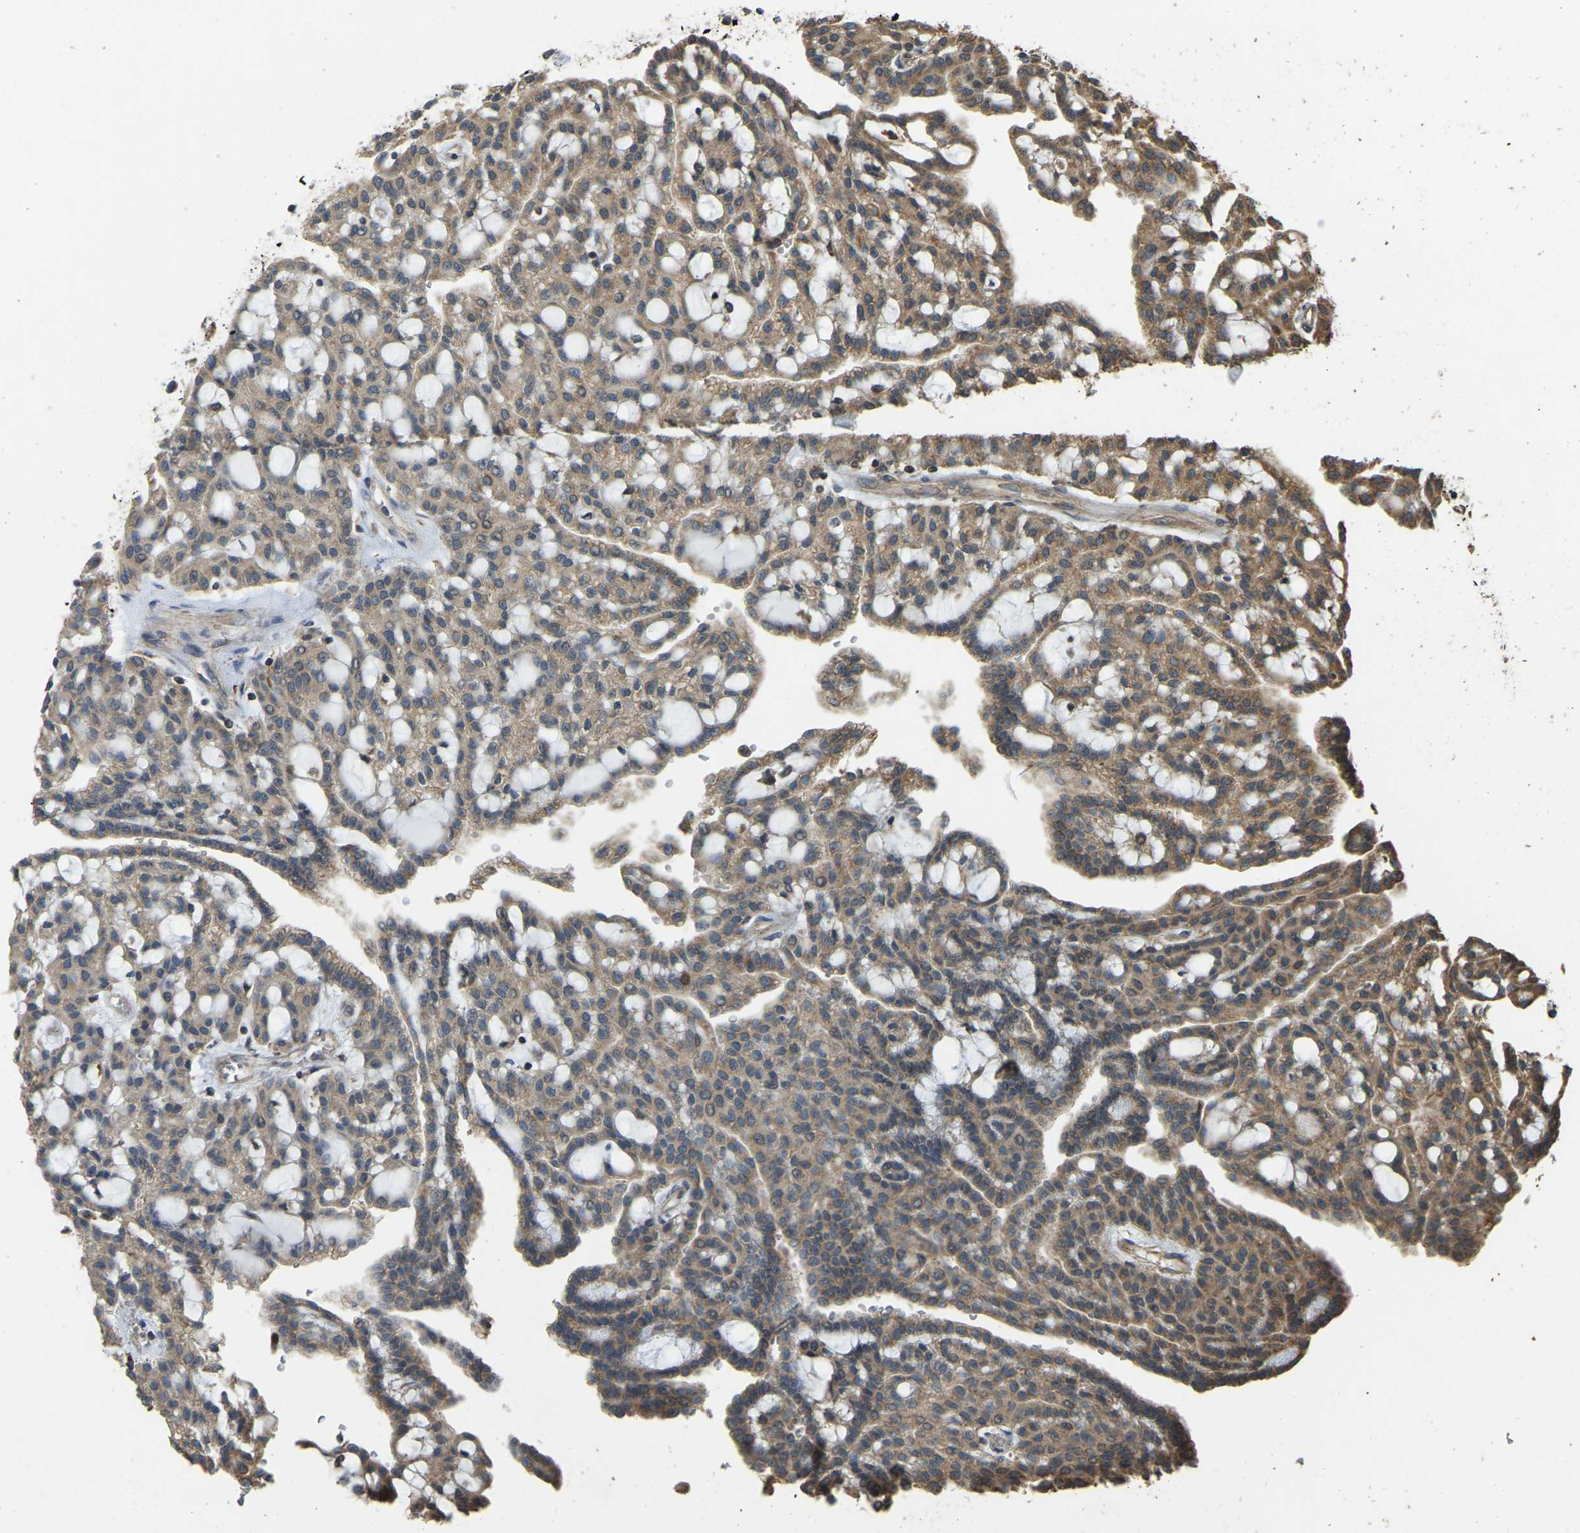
{"staining": {"intensity": "moderate", "quantity": ">75%", "location": "cytoplasmic/membranous"}, "tissue": "renal cancer", "cell_type": "Tumor cells", "image_type": "cancer", "snomed": [{"axis": "morphology", "description": "Adenocarcinoma, NOS"}, {"axis": "topography", "description": "Kidney"}], "caption": "Brown immunohistochemical staining in renal adenocarcinoma shows moderate cytoplasmic/membranous expression in about >75% of tumor cells.", "gene": "GNG2", "patient": {"sex": "male", "age": 63}}